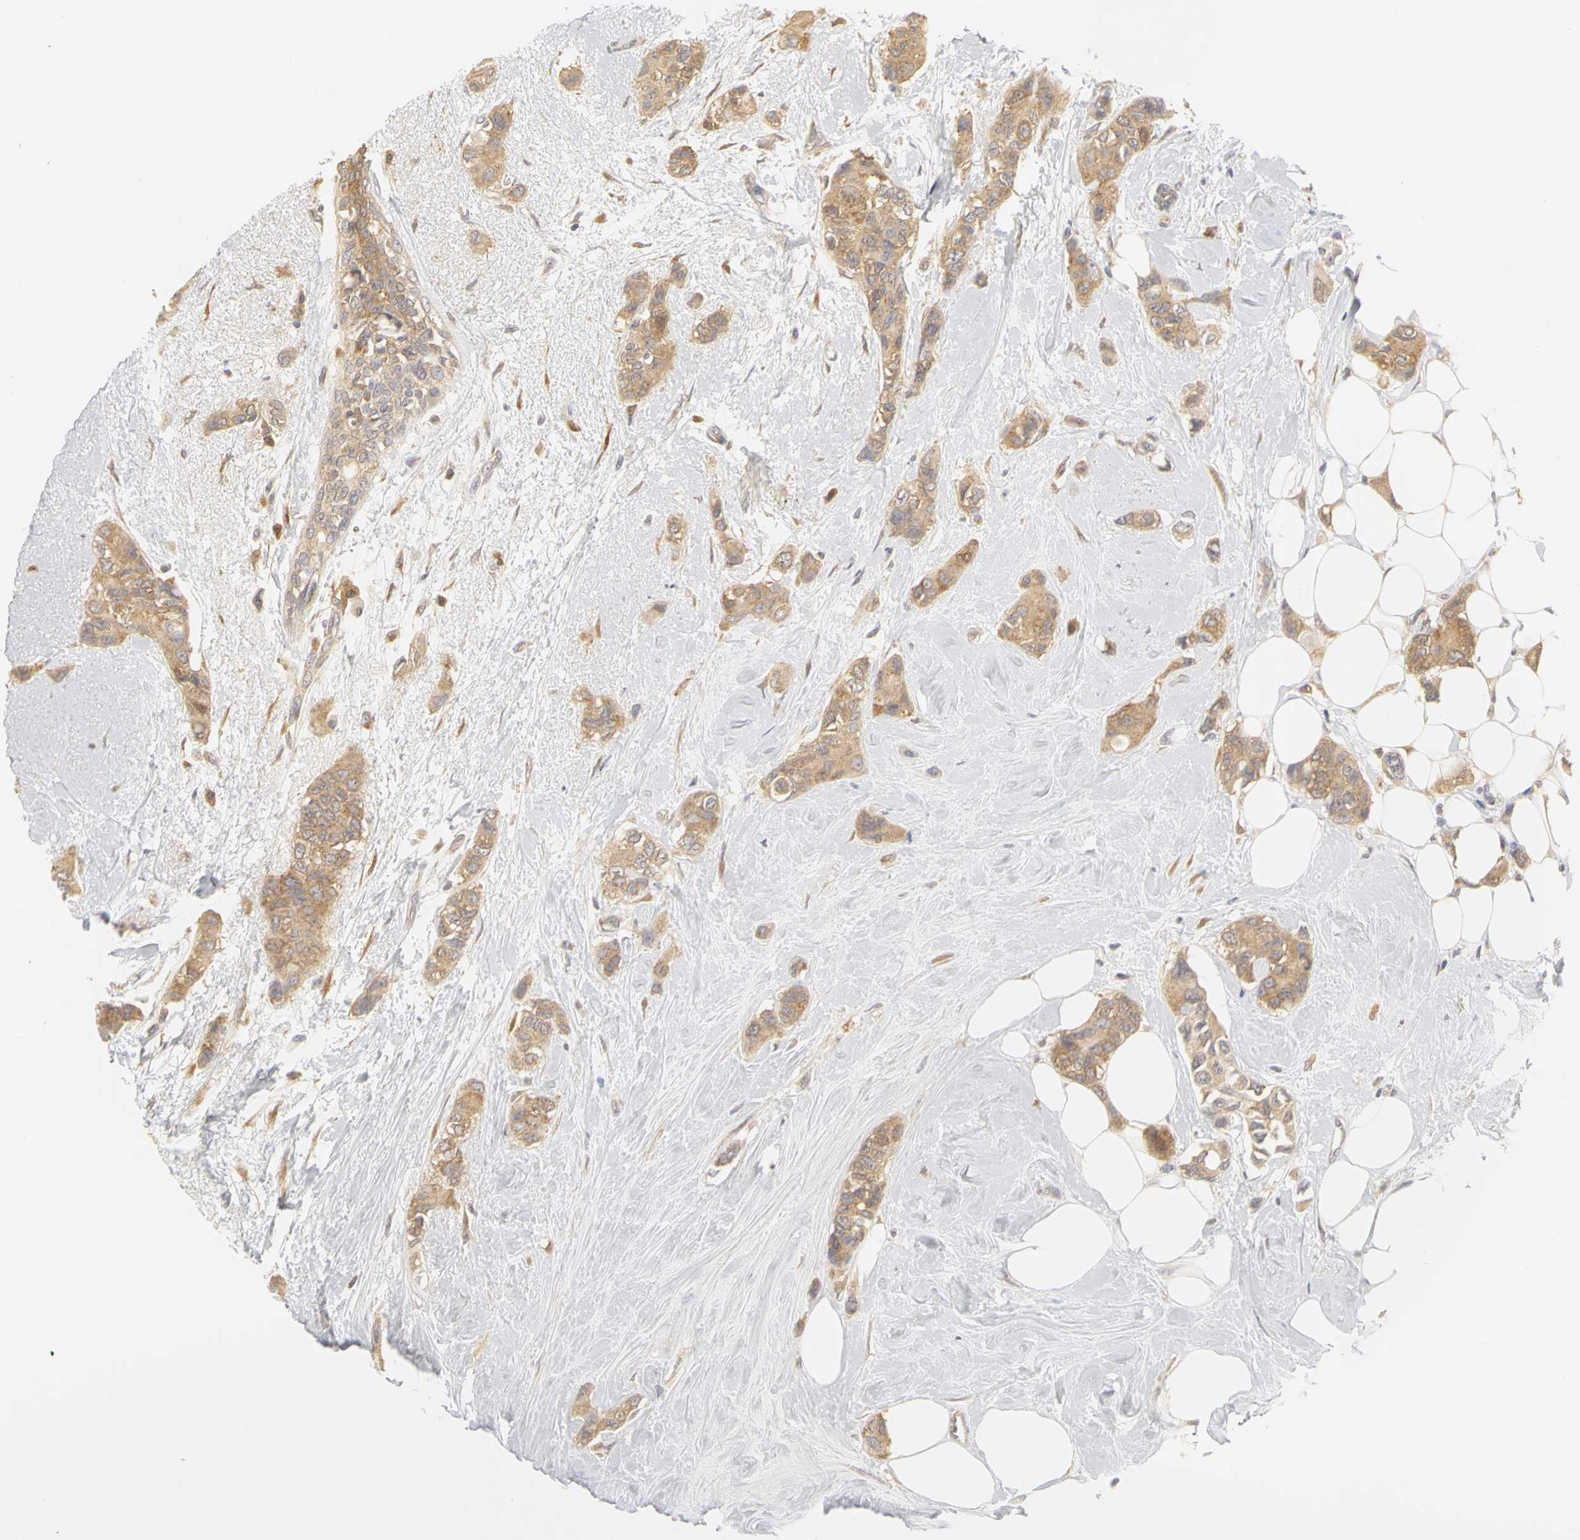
{"staining": {"intensity": "moderate", "quantity": ">75%", "location": "cytoplasmic/membranous"}, "tissue": "breast cancer", "cell_type": "Tumor cells", "image_type": "cancer", "snomed": [{"axis": "morphology", "description": "Duct carcinoma"}, {"axis": "topography", "description": "Breast"}], "caption": "Infiltrating ductal carcinoma (breast) stained with a protein marker displays moderate staining in tumor cells.", "gene": "IRAK1", "patient": {"sex": "female", "age": 51}}